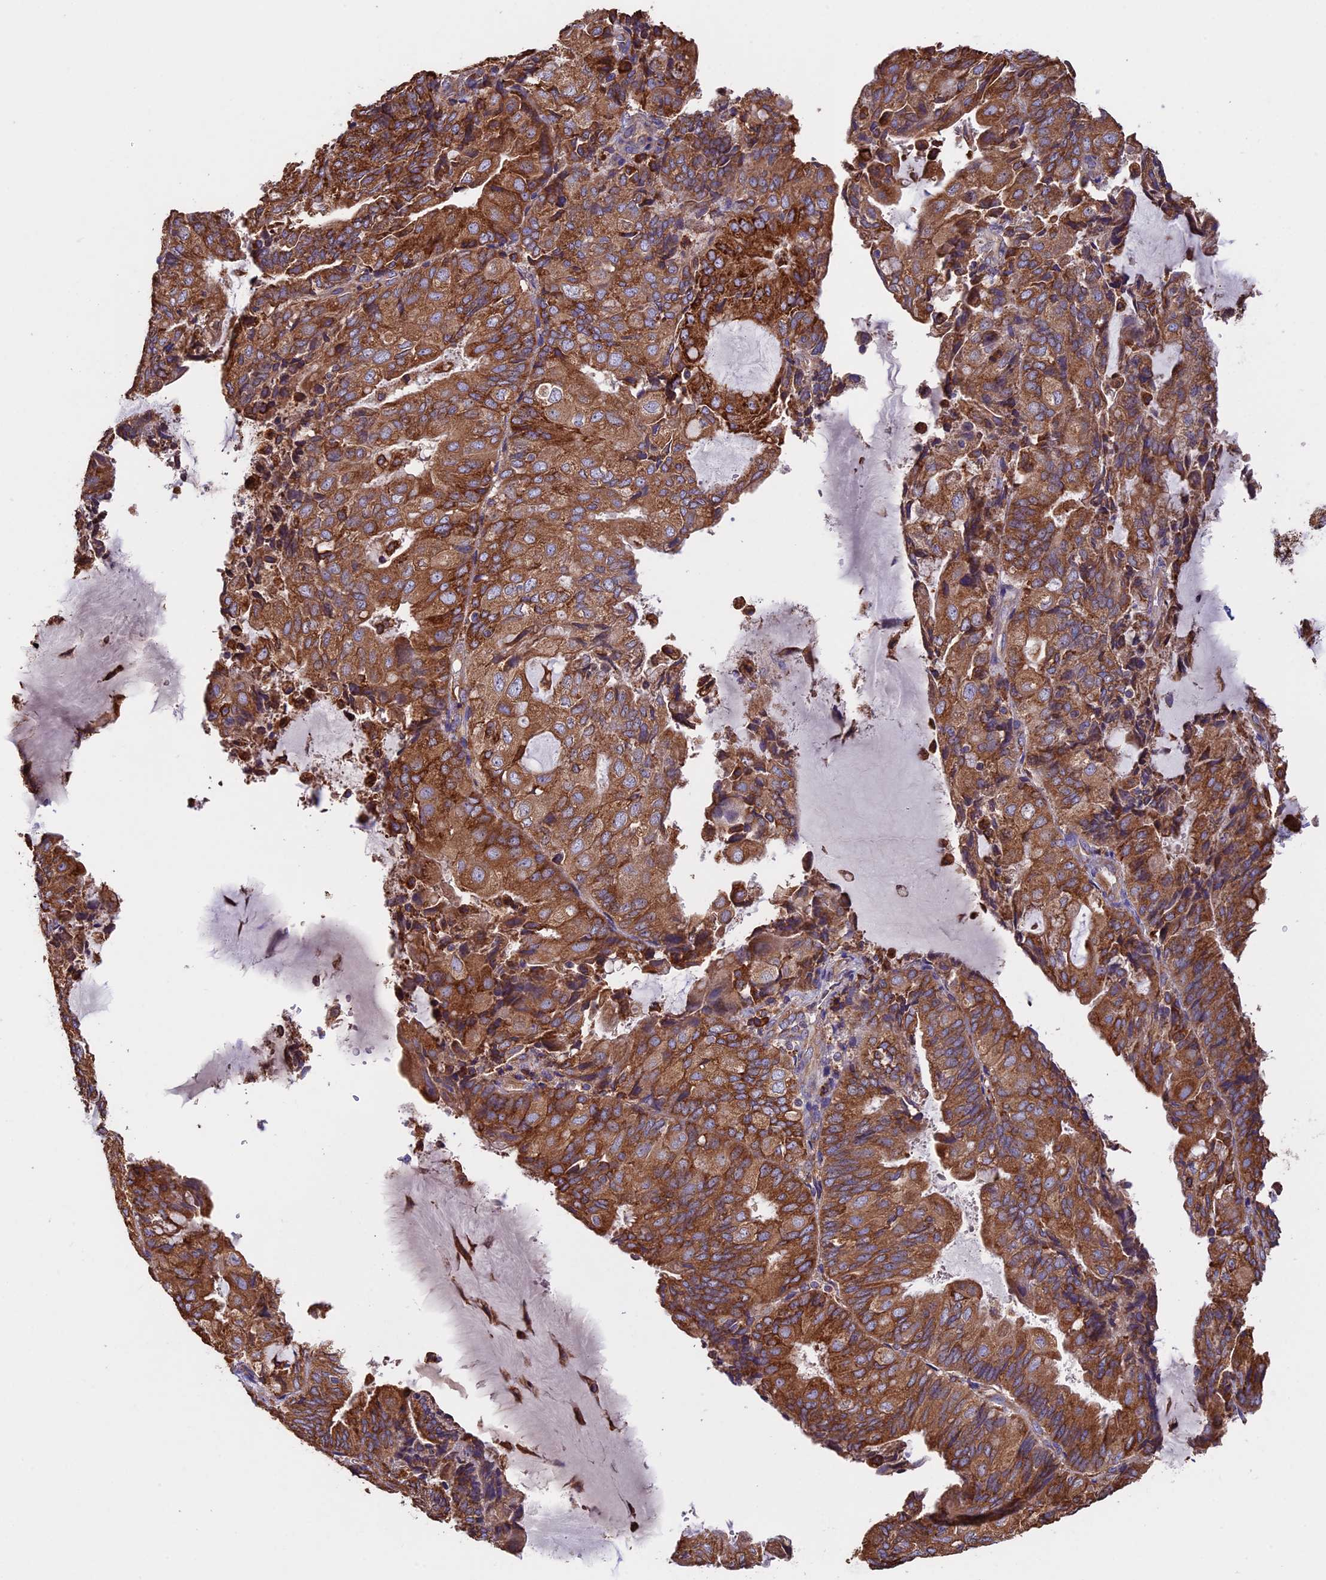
{"staining": {"intensity": "moderate", "quantity": ">75%", "location": "cytoplasmic/membranous"}, "tissue": "endometrial cancer", "cell_type": "Tumor cells", "image_type": "cancer", "snomed": [{"axis": "morphology", "description": "Adenocarcinoma, NOS"}, {"axis": "topography", "description": "Endometrium"}], "caption": "Immunohistochemistry (IHC) micrograph of human endometrial cancer stained for a protein (brown), which exhibits medium levels of moderate cytoplasmic/membranous positivity in about >75% of tumor cells.", "gene": "BTBD3", "patient": {"sex": "female", "age": 81}}